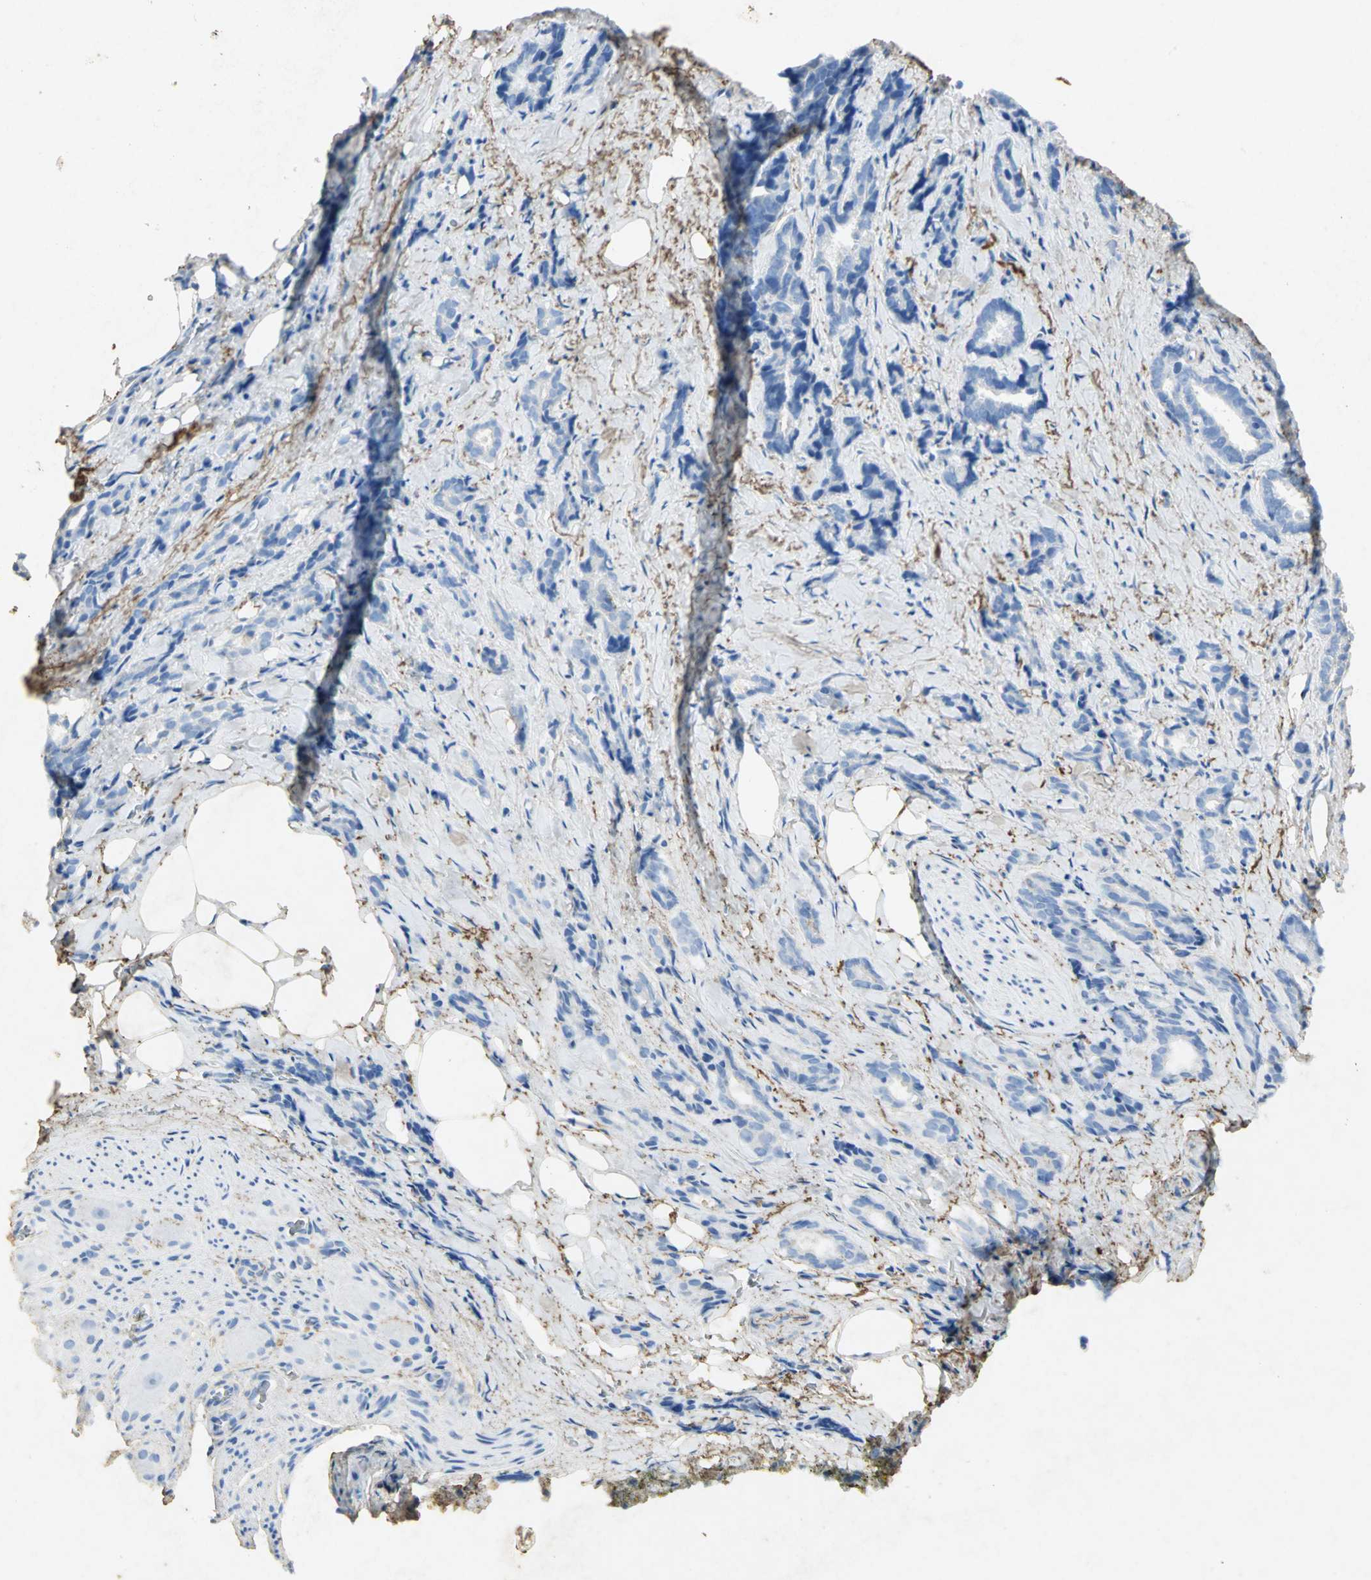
{"staining": {"intensity": "negative", "quantity": "none", "location": "none"}, "tissue": "prostate cancer", "cell_type": "Tumor cells", "image_type": "cancer", "snomed": [{"axis": "morphology", "description": "Adenocarcinoma, High grade"}, {"axis": "topography", "description": "Prostate"}], "caption": "Immunohistochemical staining of human prostate cancer (high-grade adenocarcinoma) reveals no significant positivity in tumor cells.", "gene": "ASB9", "patient": {"sex": "male", "age": 67}}